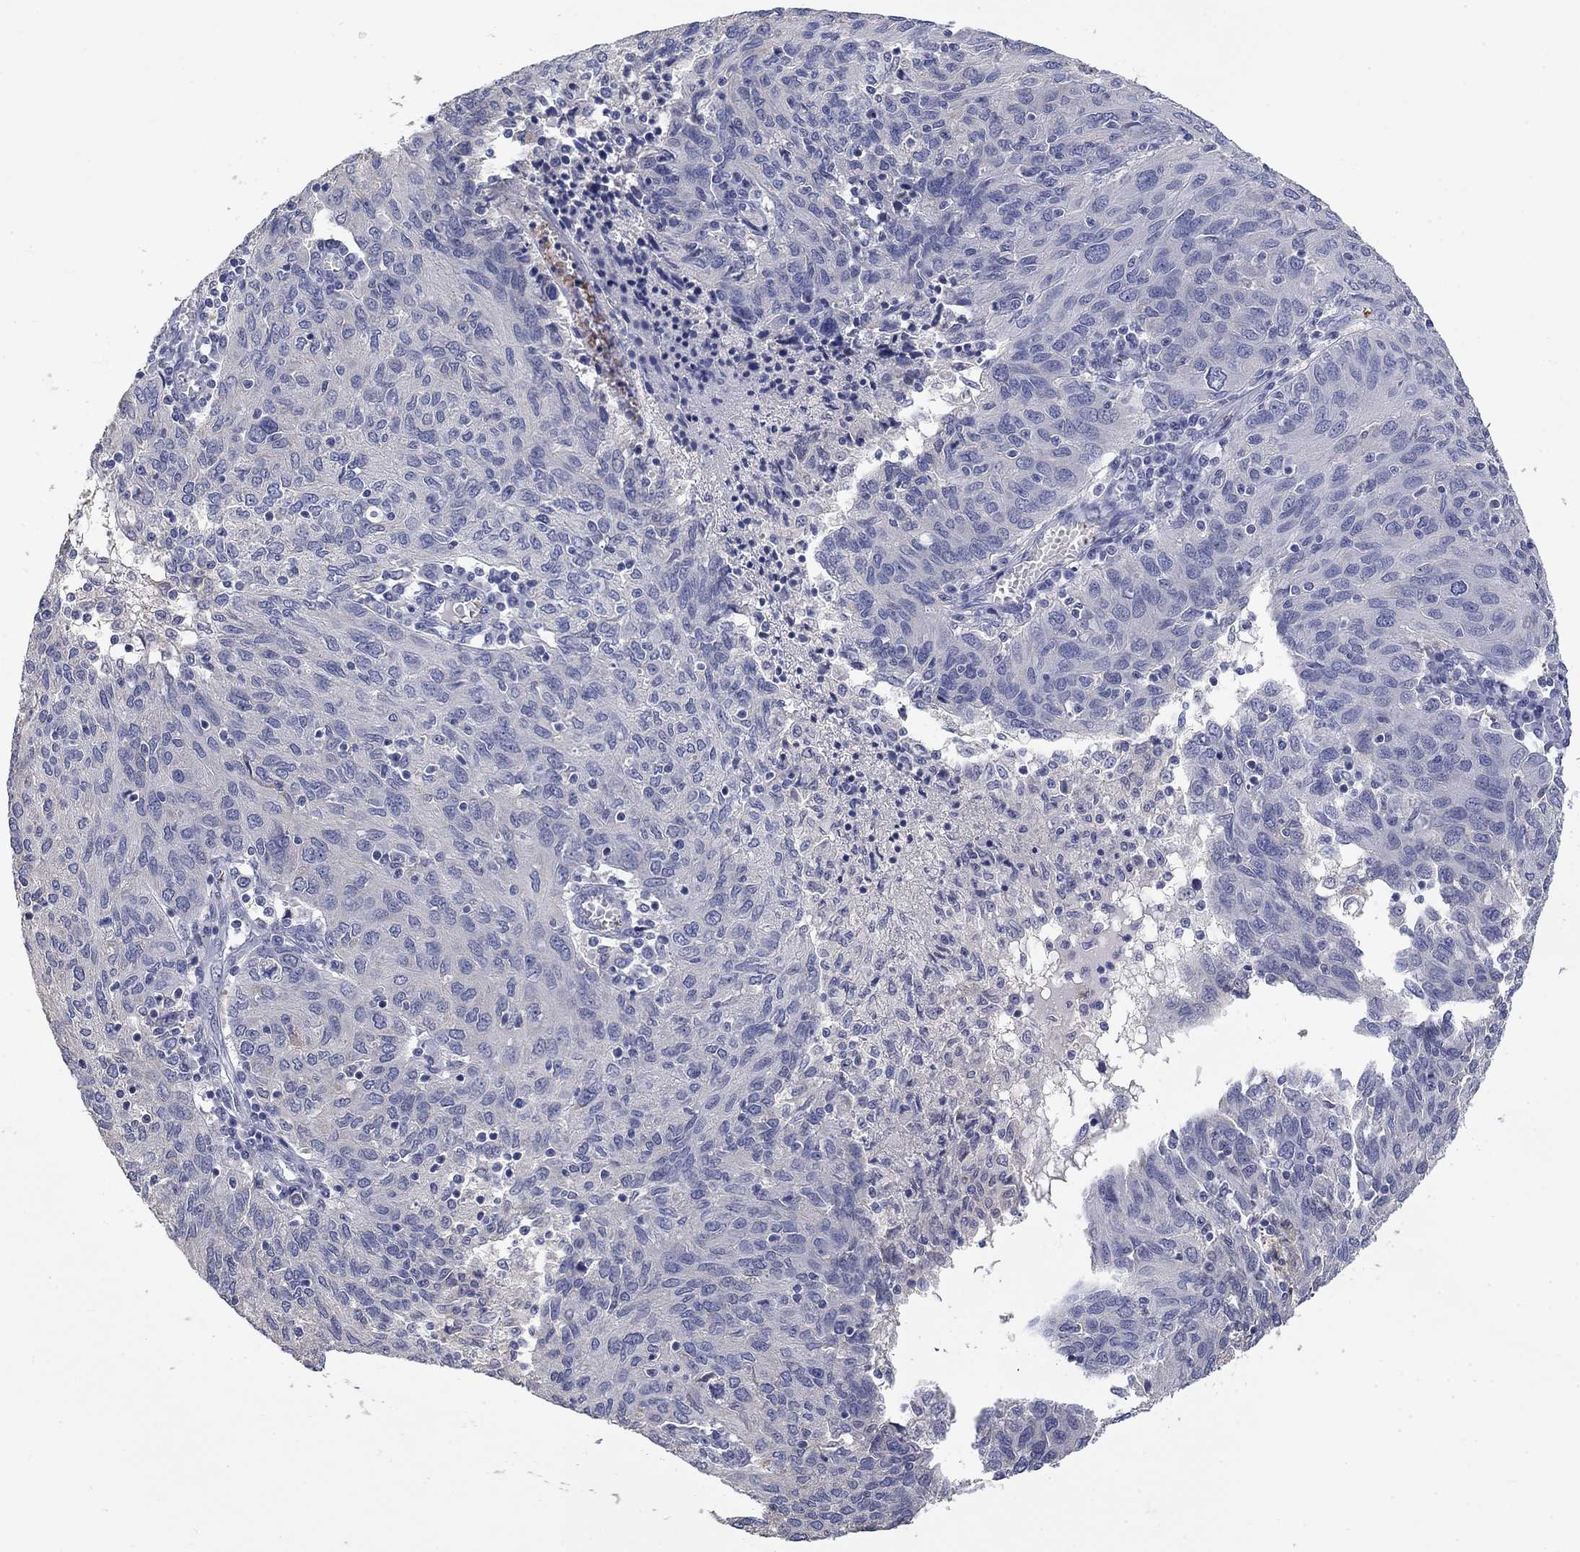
{"staining": {"intensity": "negative", "quantity": "none", "location": "none"}, "tissue": "ovarian cancer", "cell_type": "Tumor cells", "image_type": "cancer", "snomed": [{"axis": "morphology", "description": "Carcinoma, endometroid"}, {"axis": "topography", "description": "Ovary"}], "caption": "Ovarian cancer (endometroid carcinoma) was stained to show a protein in brown. There is no significant positivity in tumor cells. (Stains: DAB (3,3'-diaminobenzidine) IHC with hematoxylin counter stain, Microscopy: brightfield microscopy at high magnification).", "gene": "PLEK", "patient": {"sex": "female", "age": 50}}